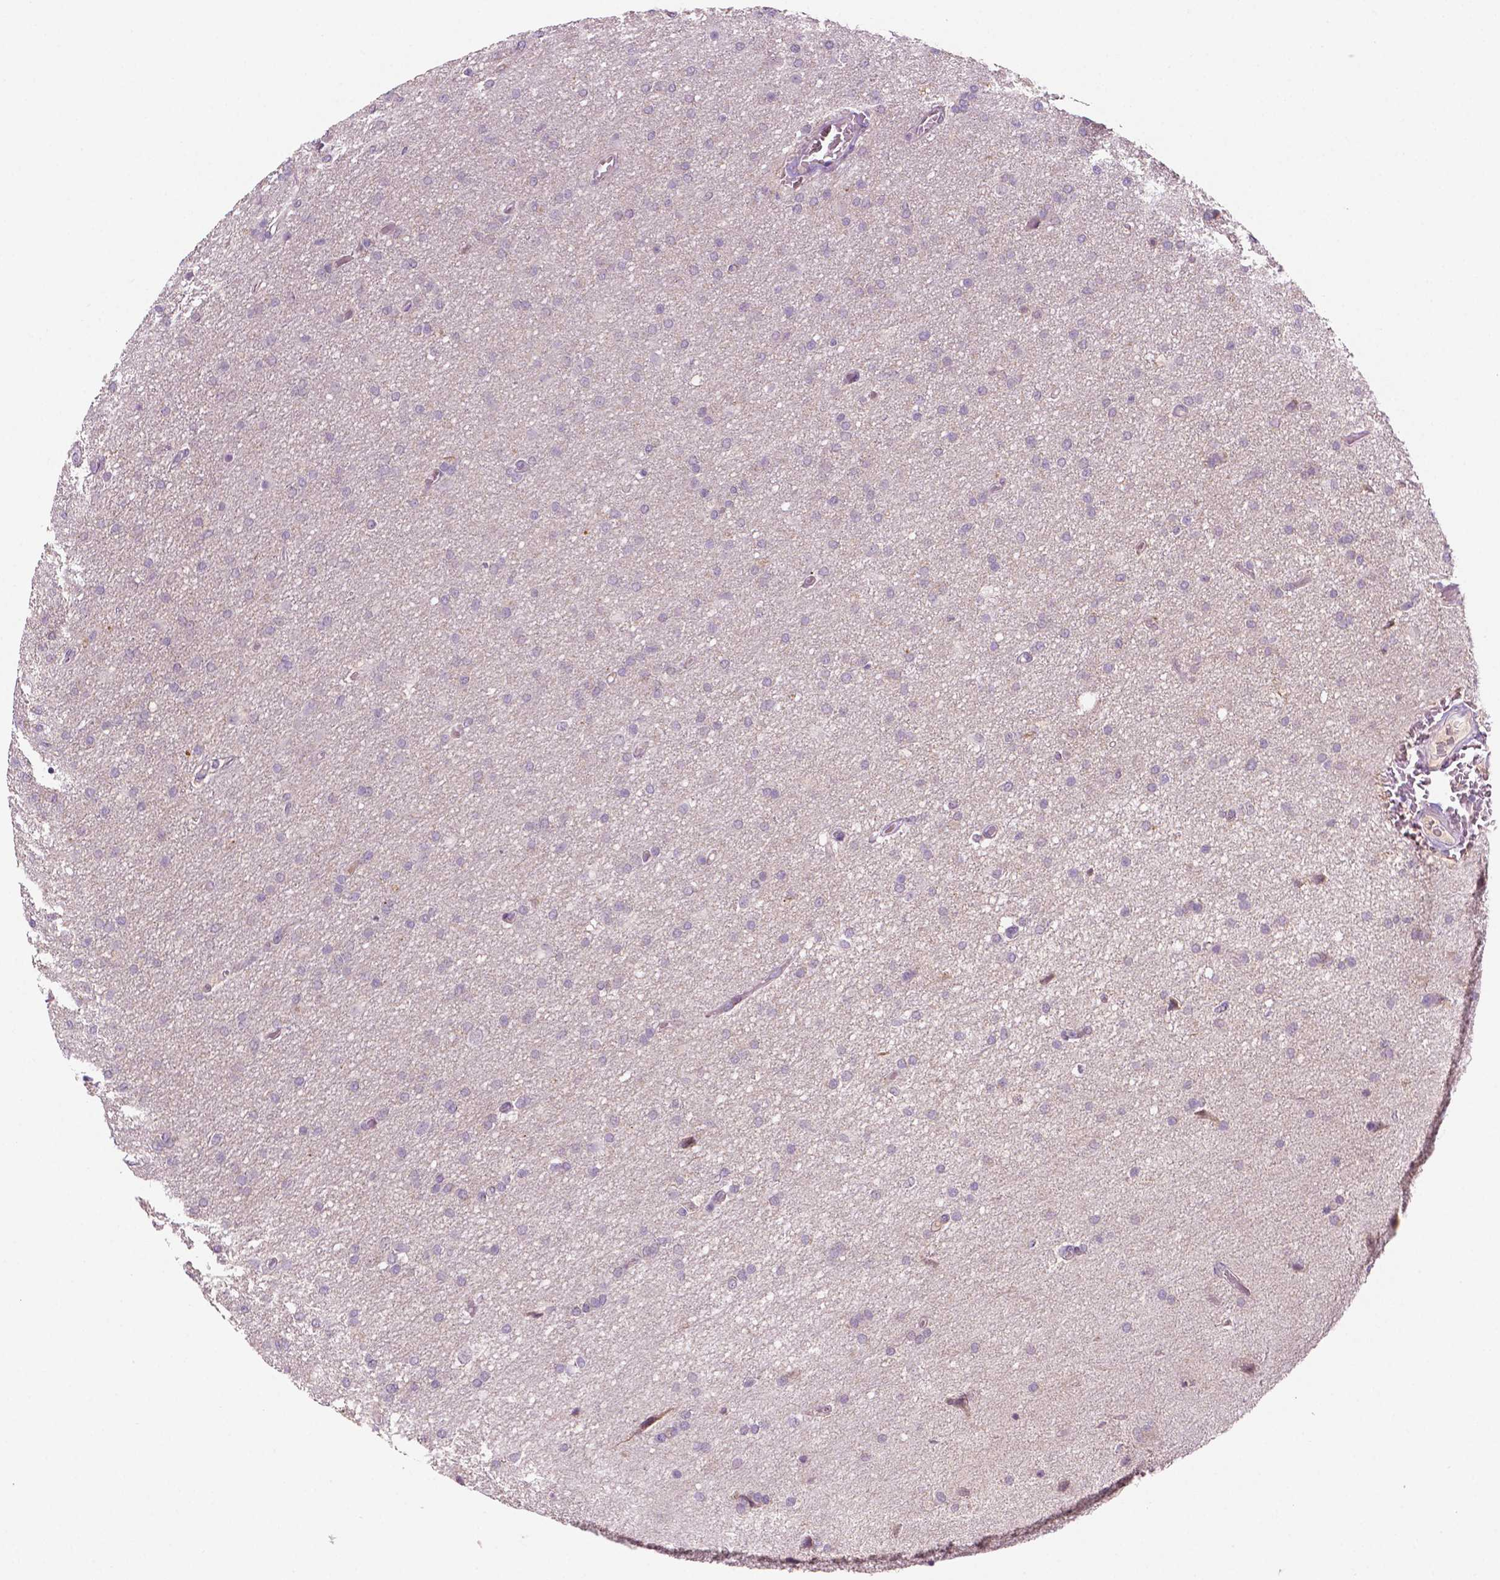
{"staining": {"intensity": "negative", "quantity": "none", "location": "none"}, "tissue": "glioma", "cell_type": "Tumor cells", "image_type": "cancer", "snomed": [{"axis": "morphology", "description": "Glioma, malignant, High grade"}, {"axis": "topography", "description": "Cerebral cortex"}], "caption": "Immunohistochemistry of malignant glioma (high-grade) exhibits no positivity in tumor cells.", "gene": "FBLN1", "patient": {"sex": "male", "age": 70}}